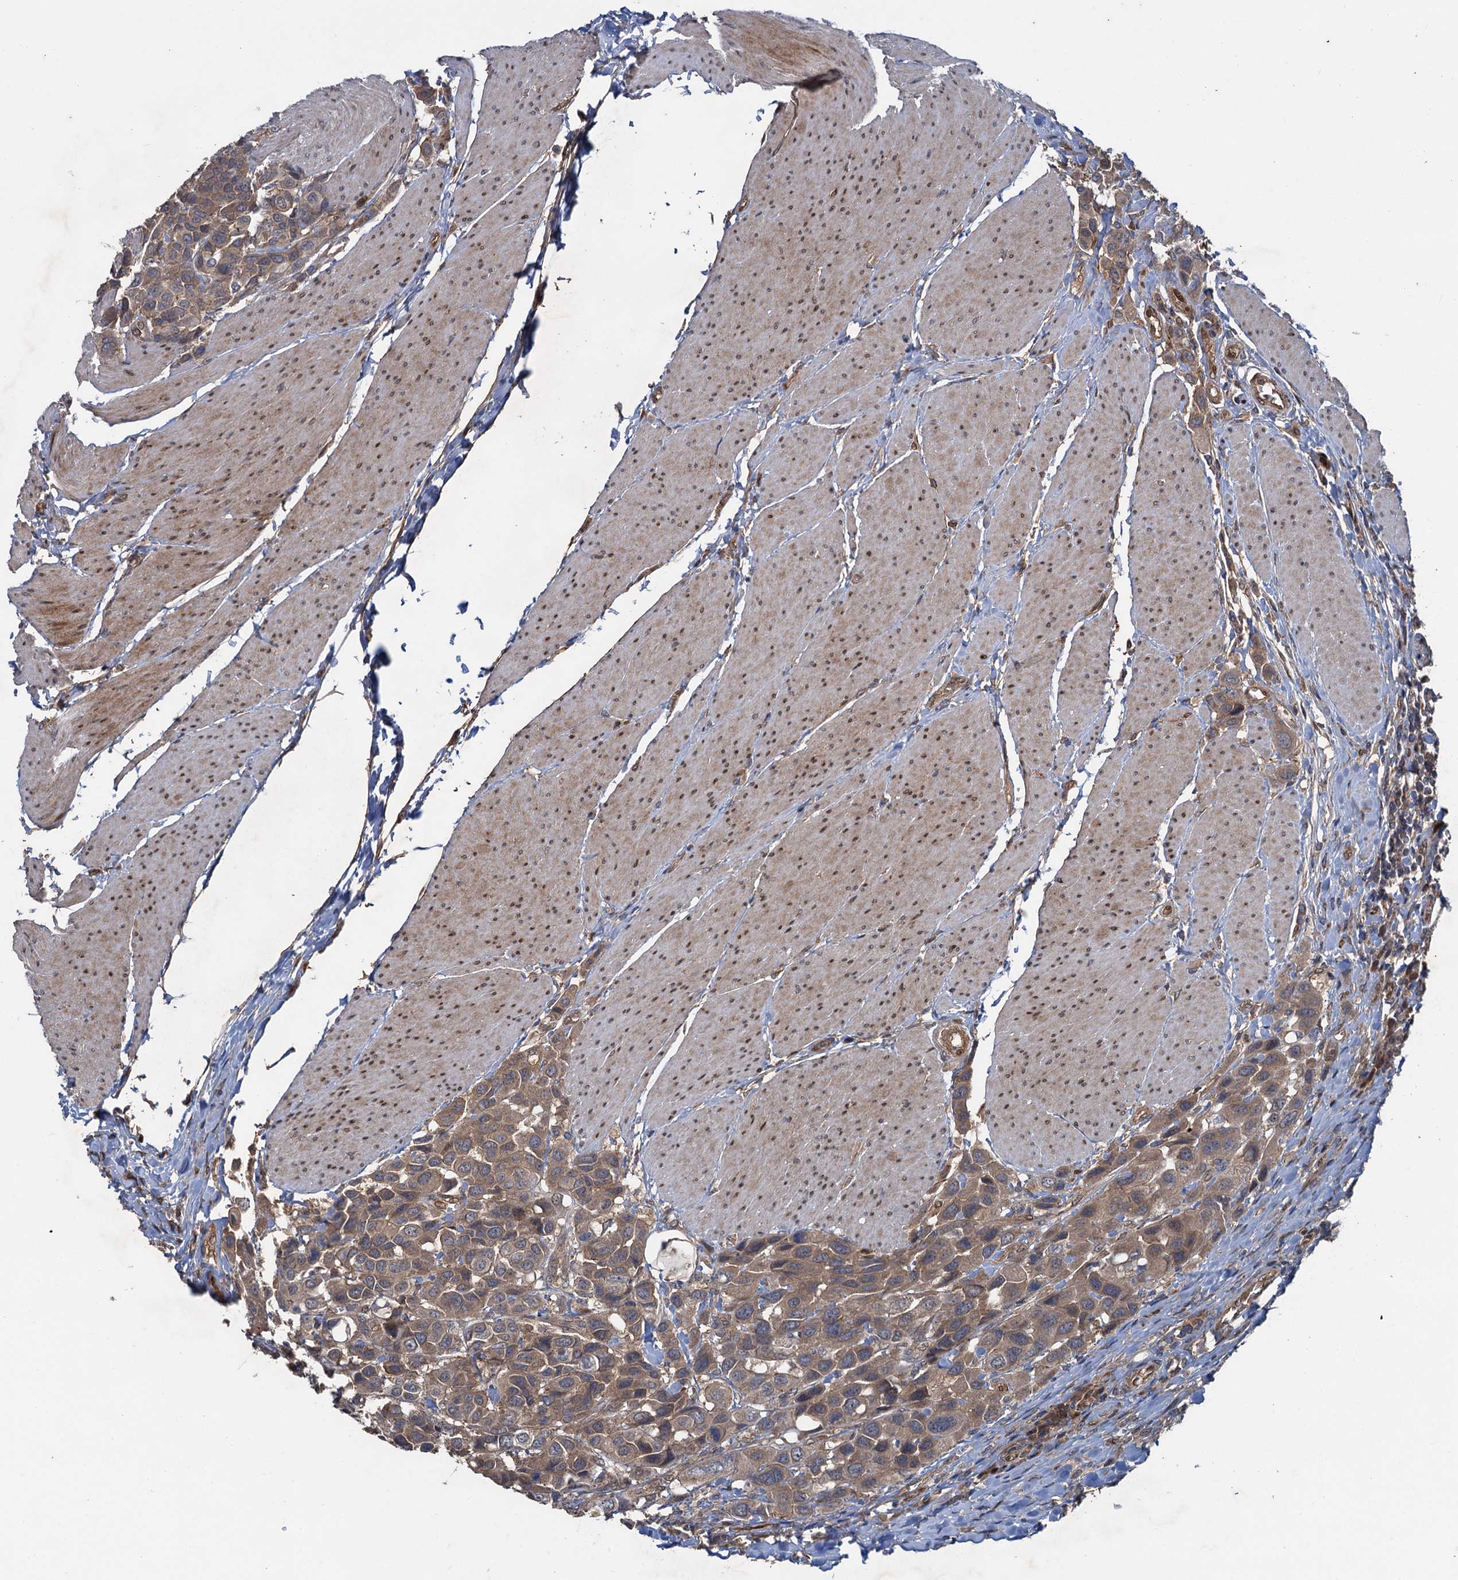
{"staining": {"intensity": "moderate", "quantity": ">75%", "location": "cytoplasmic/membranous"}, "tissue": "urothelial cancer", "cell_type": "Tumor cells", "image_type": "cancer", "snomed": [{"axis": "morphology", "description": "Urothelial carcinoma, High grade"}, {"axis": "topography", "description": "Urinary bladder"}], "caption": "A brown stain labels moderate cytoplasmic/membranous staining of a protein in high-grade urothelial carcinoma tumor cells. (Stains: DAB (3,3'-diaminobenzidine) in brown, nuclei in blue, Microscopy: brightfield microscopy at high magnification).", "gene": "RHOBTB1", "patient": {"sex": "male", "age": 50}}